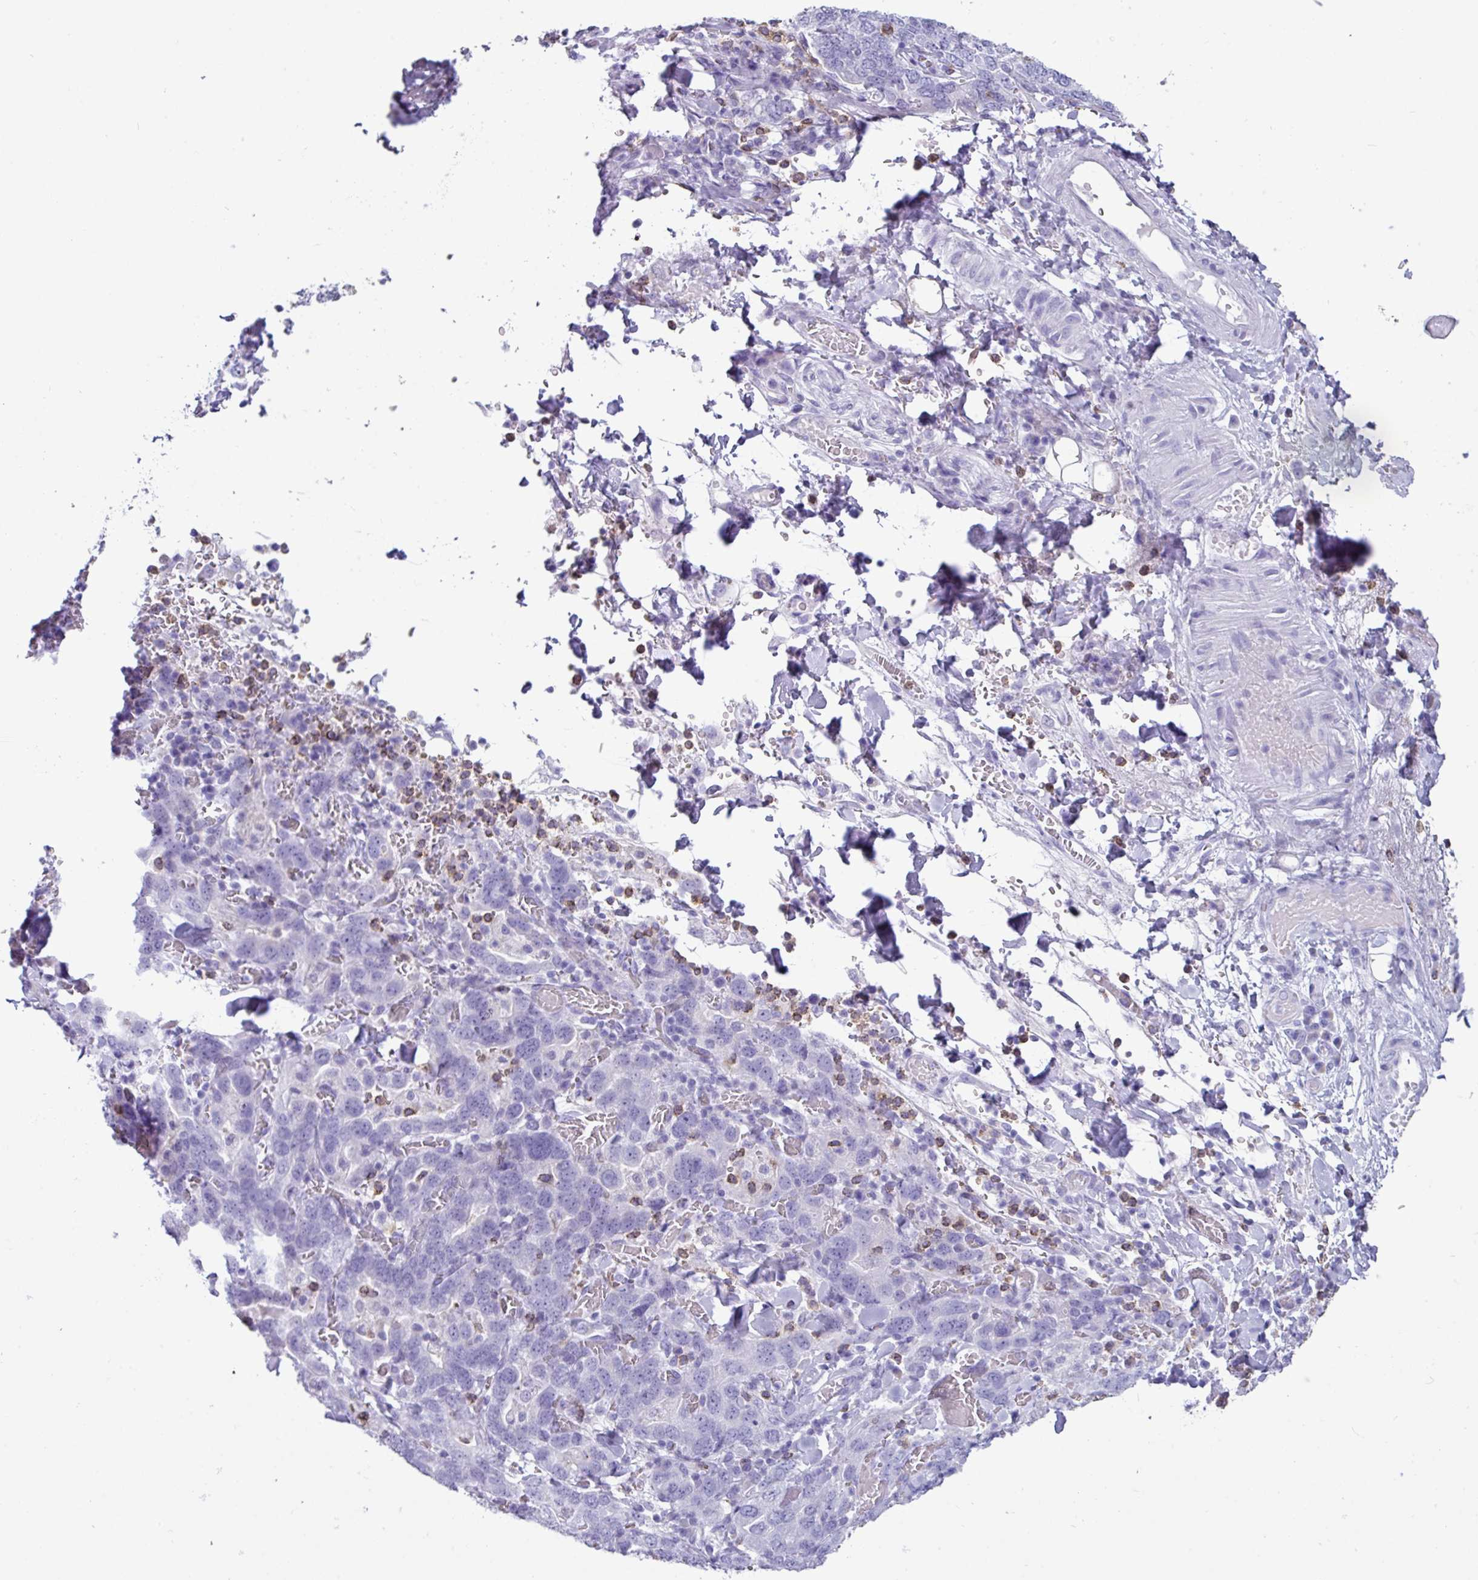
{"staining": {"intensity": "negative", "quantity": "none", "location": "none"}, "tissue": "stomach cancer", "cell_type": "Tumor cells", "image_type": "cancer", "snomed": [{"axis": "morphology", "description": "Adenocarcinoma, NOS"}, {"axis": "topography", "description": "Stomach, upper"}, {"axis": "topography", "description": "Stomach"}], "caption": "The micrograph reveals no staining of tumor cells in adenocarcinoma (stomach). (DAB IHC, high magnification).", "gene": "ZNF524", "patient": {"sex": "male", "age": 62}}